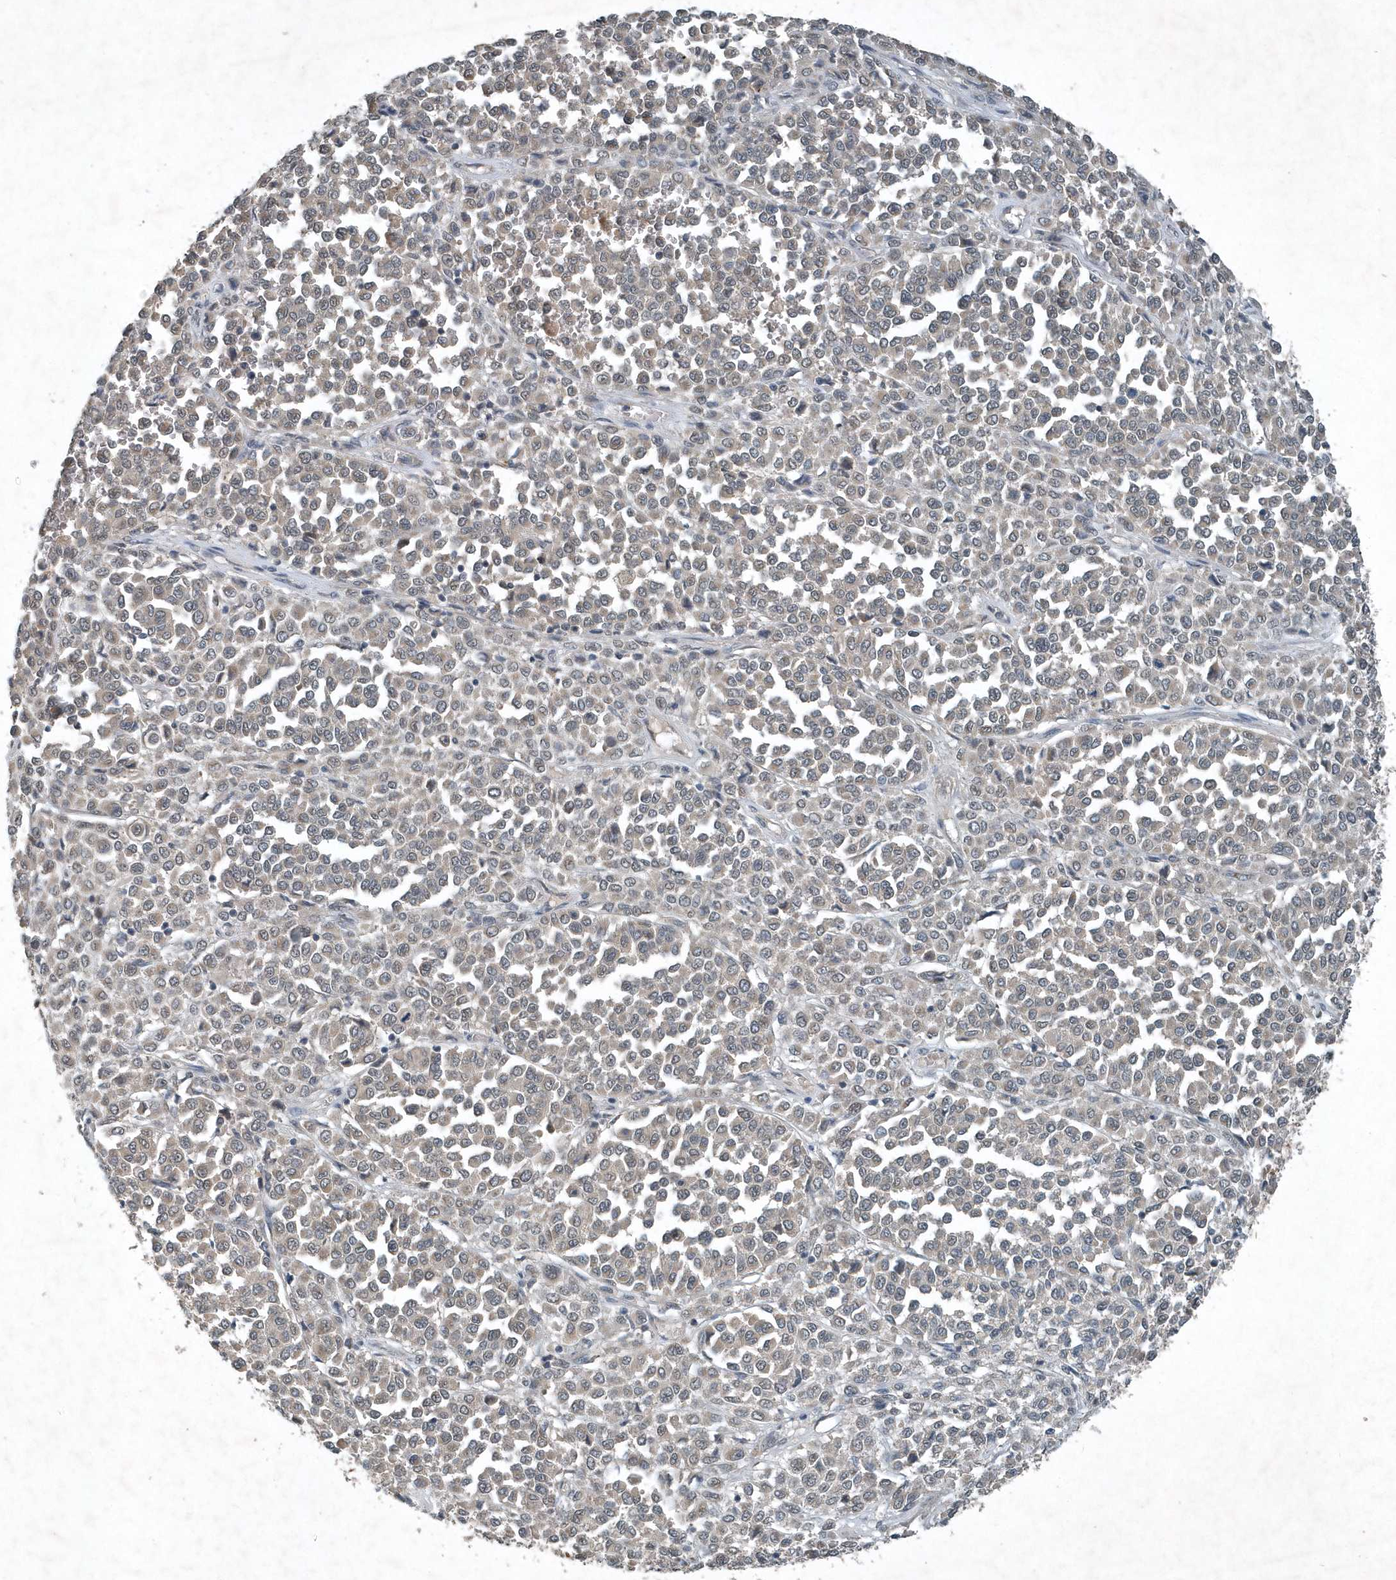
{"staining": {"intensity": "negative", "quantity": "none", "location": "none"}, "tissue": "melanoma", "cell_type": "Tumor cells", "image_type": "cancer", "snomed": [{"axis": "morphology", "description": "Malignant melanoma, Metastatic site"}, {"axis": "topography", "description": "Pancreas"}], "caption": "A micrograph of melanoma stained for a protein shows no brown staining in tumor cells.", "gene": "SCFD2", "patient": {"sex": "female", "age": 30}}